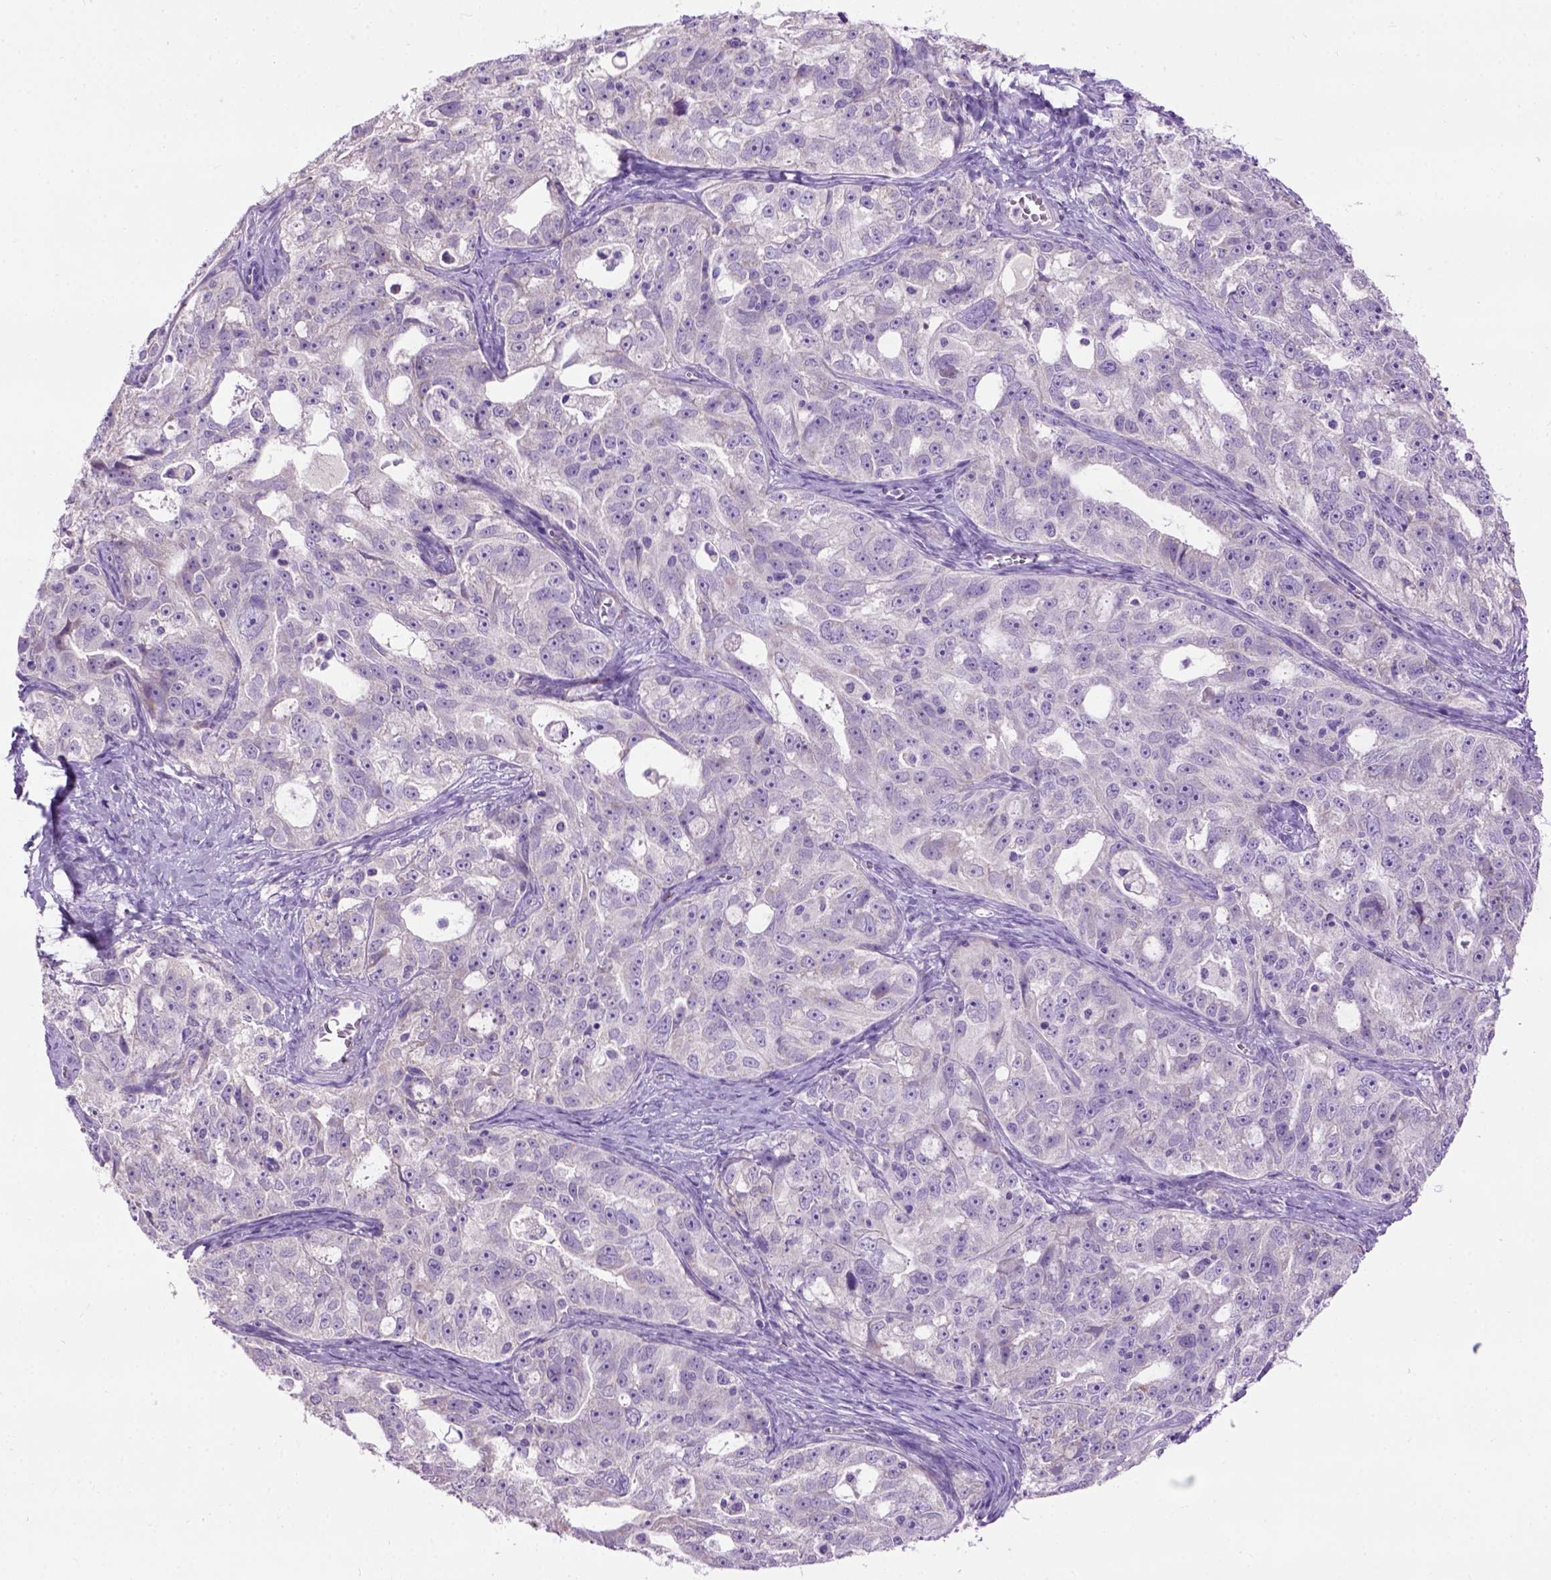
{"staining": {"intensity": "negative", "quantity": "none", "location": "none"}, "tissue": "ovarian cancer", "cell_type": "Tumor cells", "image_type": "cancer", "snomed": [{"axis": "morphology", "description": "Cystadenocarcinoma, serous, NOS"}, {"axis": "topography", "description": "Ovary"}], "caption": "Human ovarian serous cystadenocarcinoma stained for a protein using immunohistochemistry demonstrates no staining in tumor cells.", "gene": "MAPT", "patient": {"sex": "female", "age": 51}}